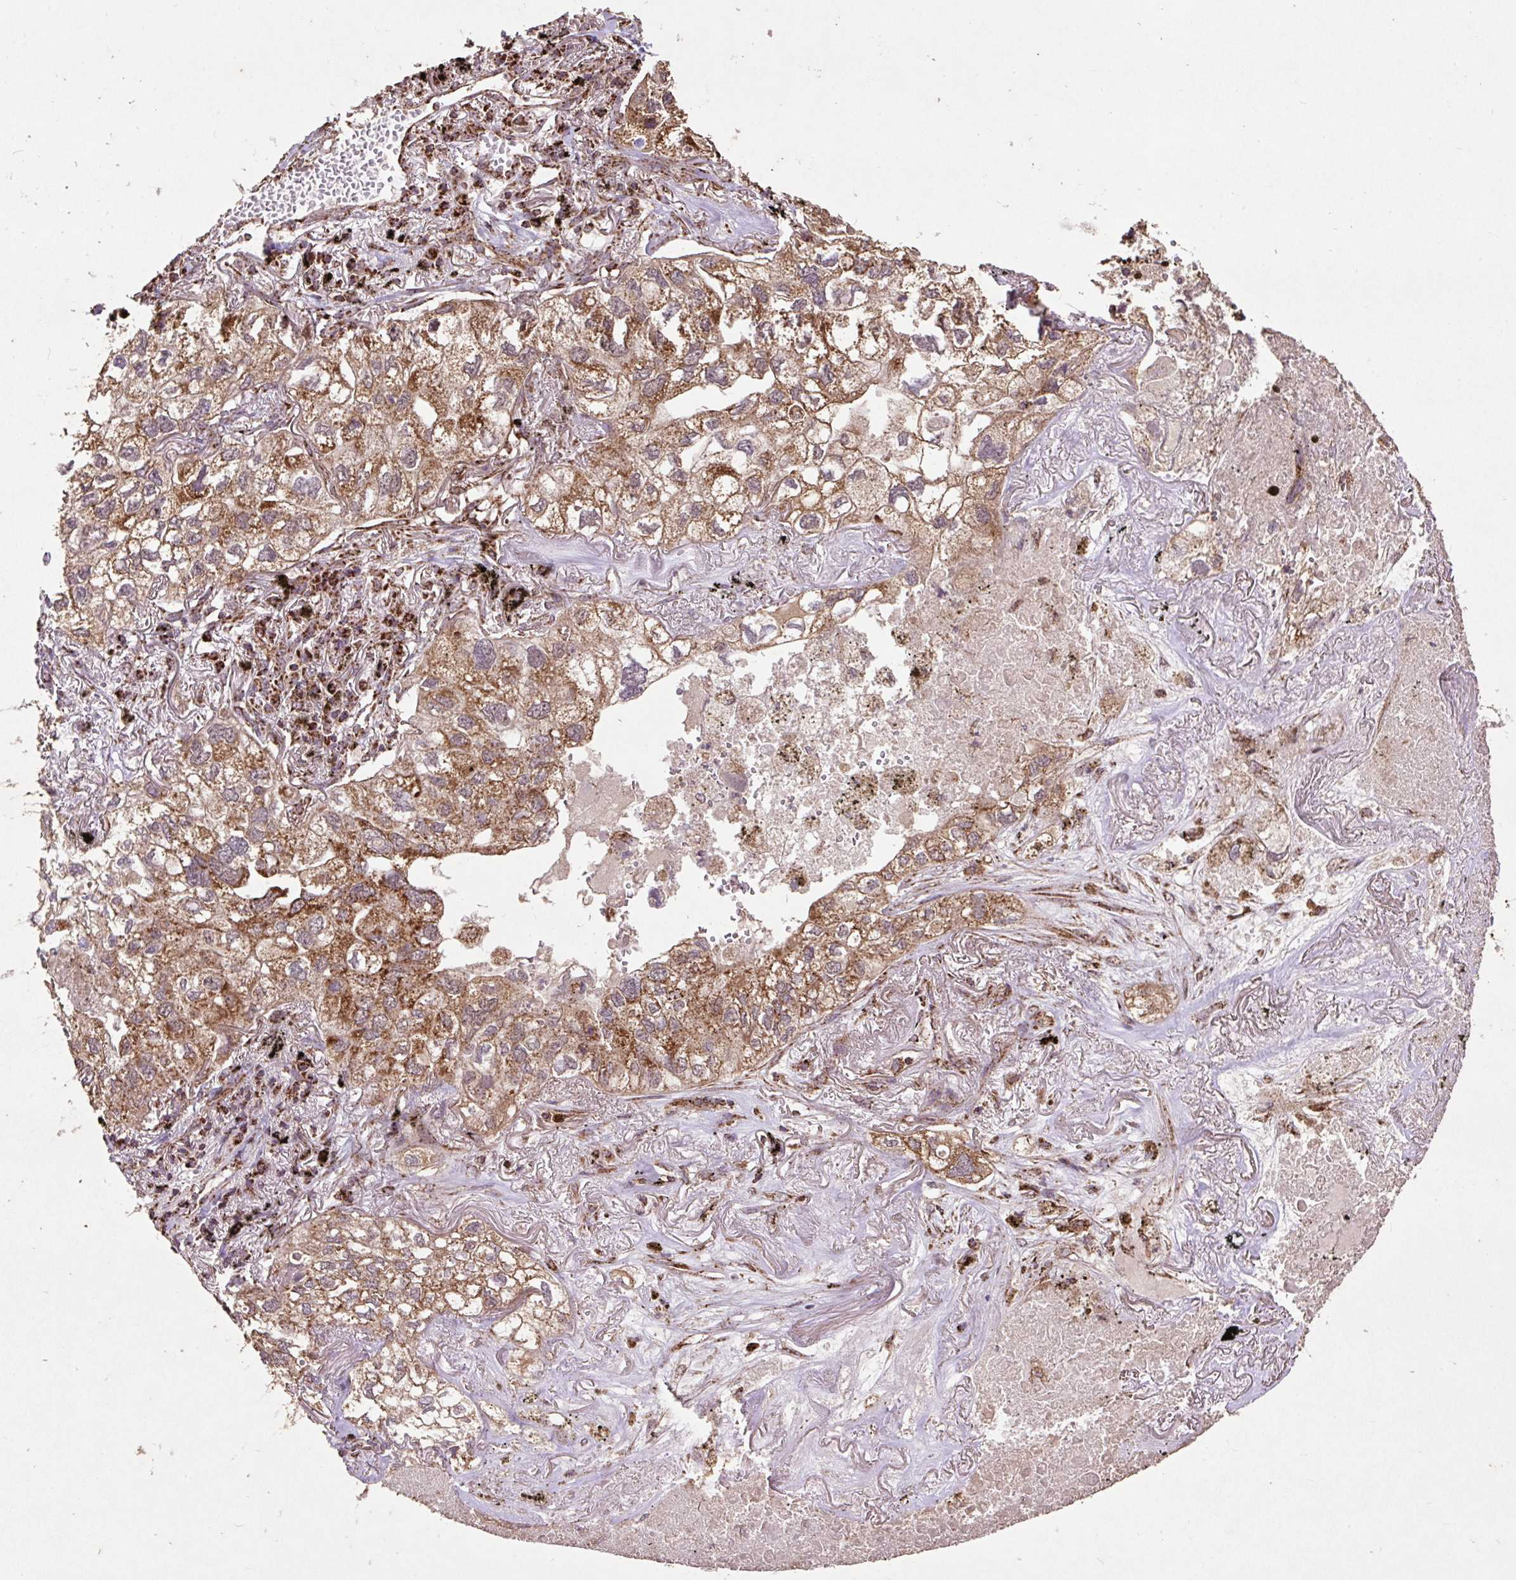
{"staining": {"intensity": "moderate", "quantity": "25%-75%", "location": "cytoplasmic/membranous"}, "tissue": "lung cancer", "cell_type": "Tumor cells", "image_type": "cancer", "snomed": [{"axis": "morphology", "description": "Adenocarcinoma, NOS"}, {"axis": "topography", "description": "Lung"}], "caption": "IHC (DAB) staining of lung cancer displays moderate cytoplasmic/membranous protein expression in about 25%-75% of tumor cells.", "gene": "ATP5F1A", "patient": {"sex": "male", "age": 65}}